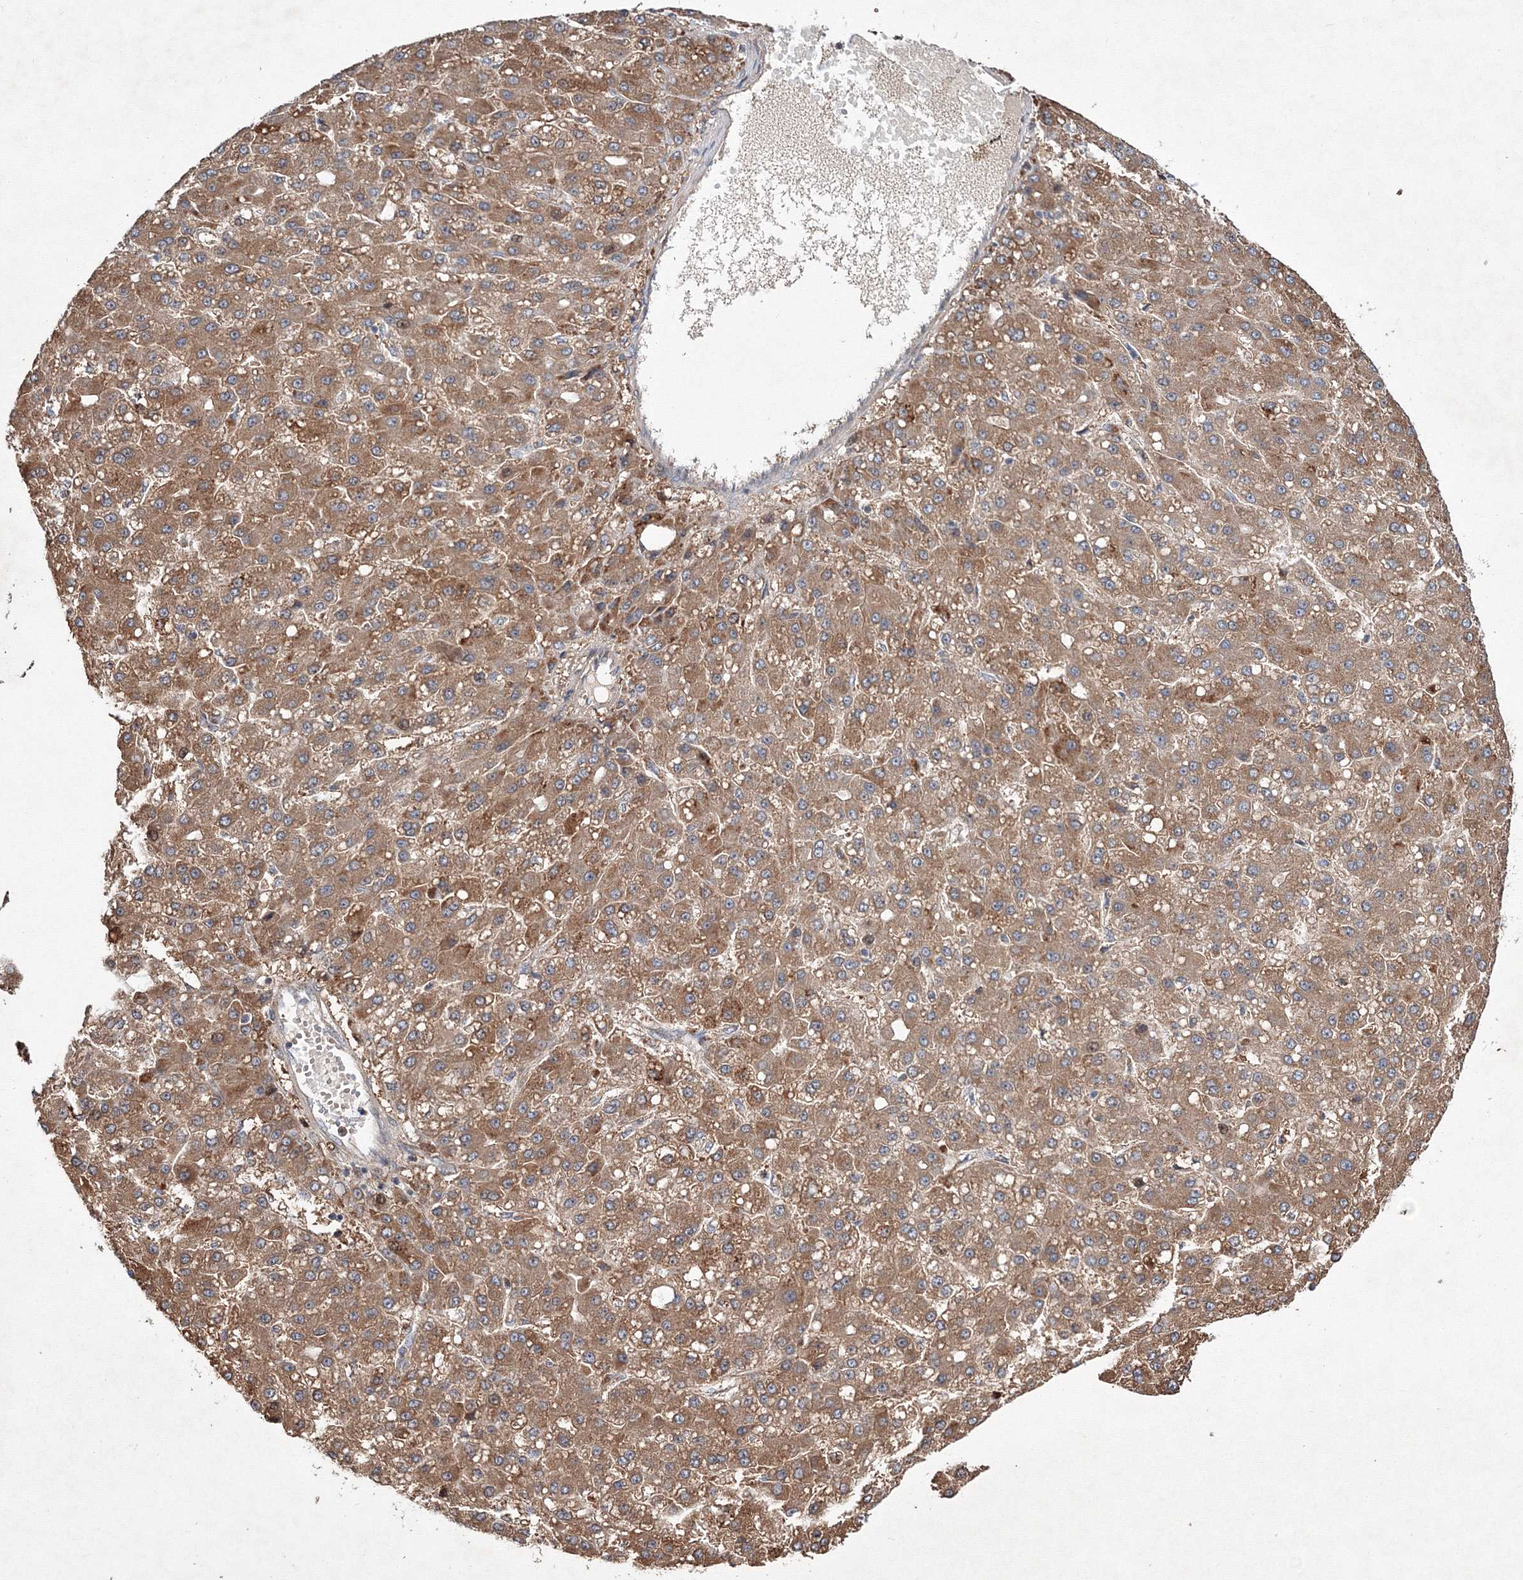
{"staining": {"intensity": "moderate", "quantity": ">75%", "location": "cytoplasmic/membranous"}, "tissue": "liver cancer", "cell_type": "Tumor cells", "image_type": "cancer", "snomed": [{"axis": "morphology", "description": "Carcinoma, Hepatocellular, NOS"}, {"axis": "topography", "description": "Liver"}], "caption": "IHC (DAB) staining of human liver cancer shows moderate cytoplasmic/membranous protein staining in about >75% of tumor cells.", "gene": "RANBP3L", "patient": {"sex": "male", "age": 67}}